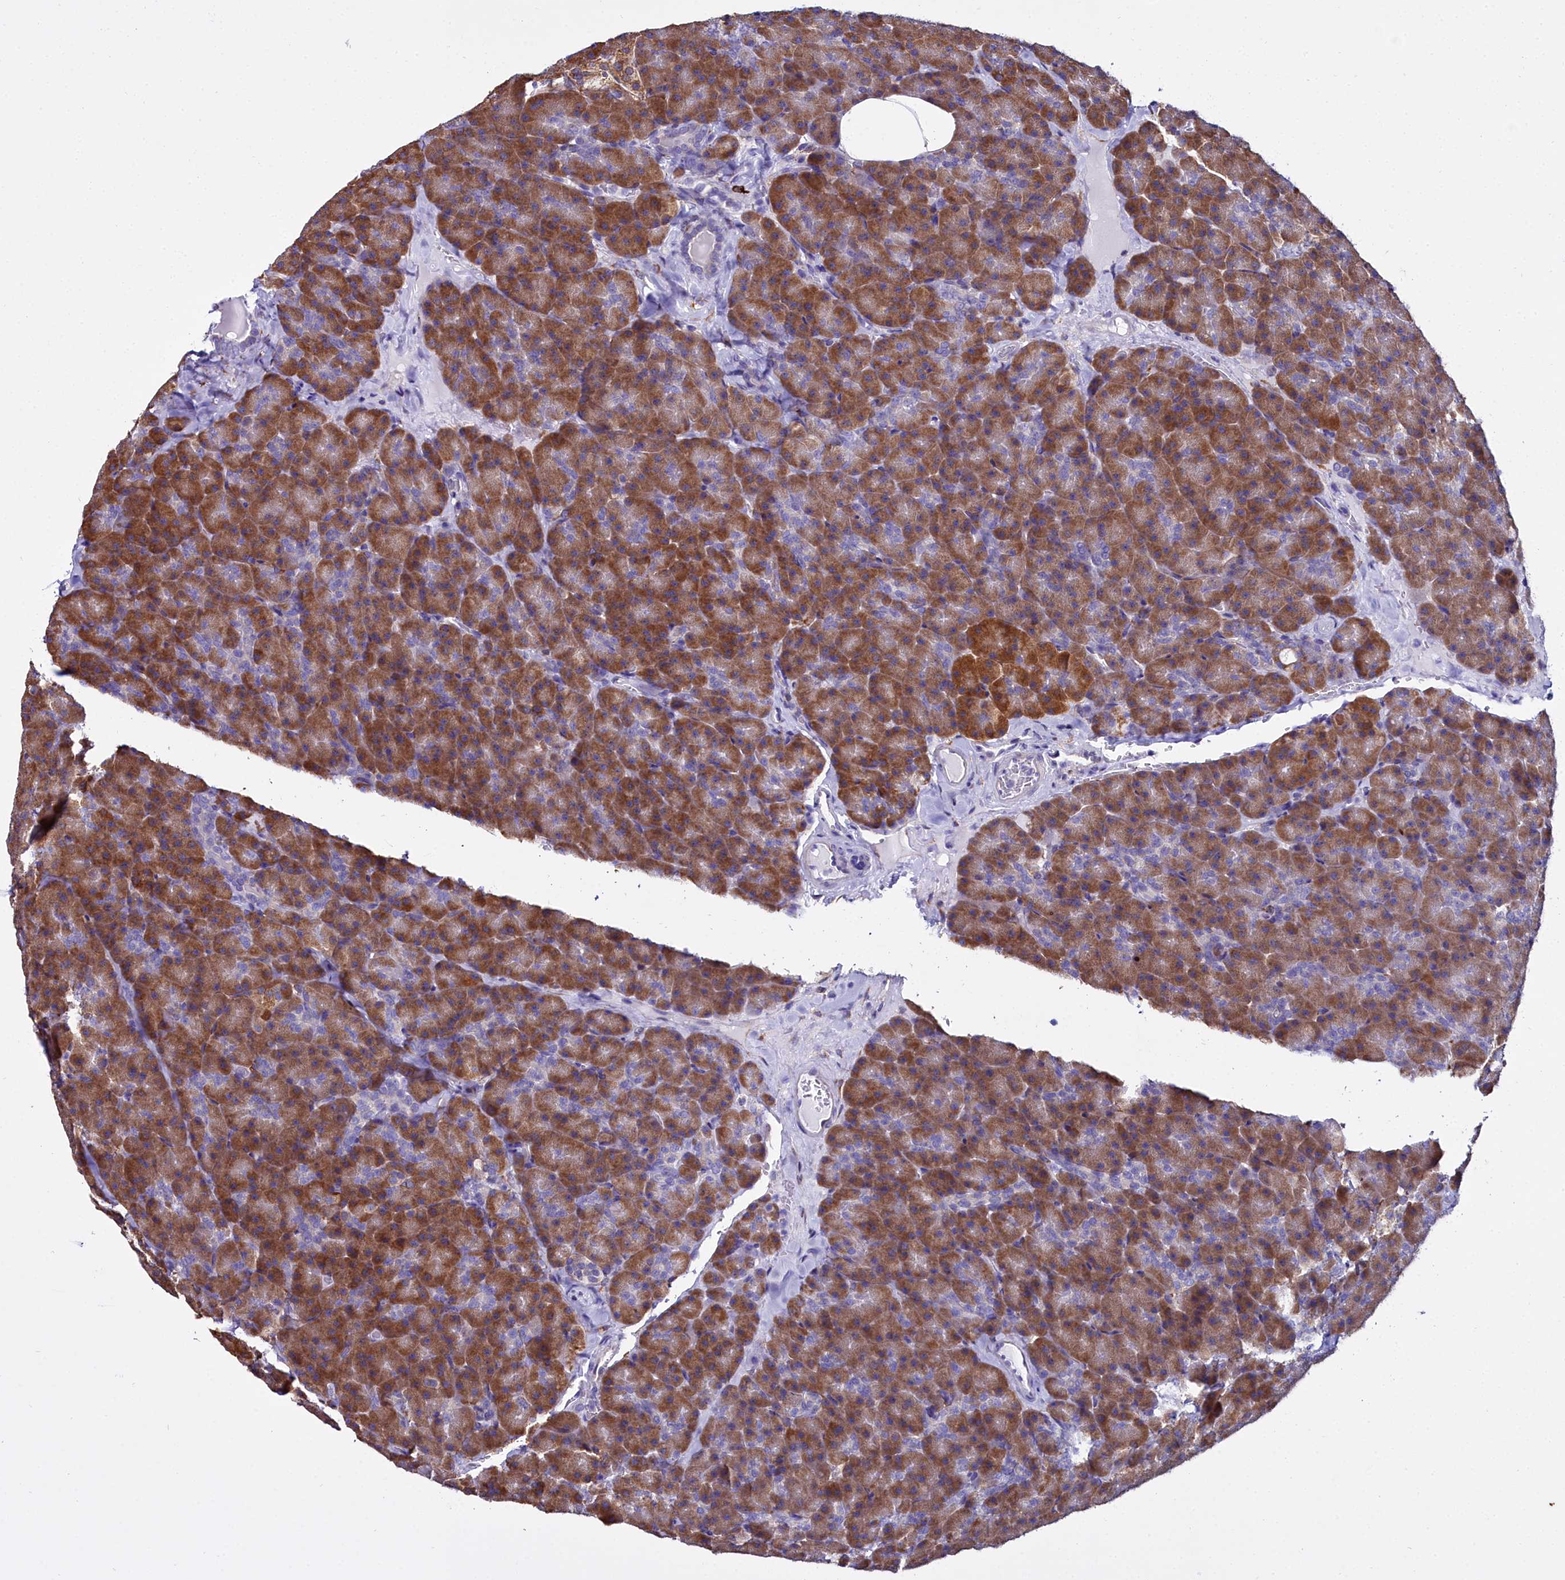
{"staining": {"intensity": "strong", "quantity": ">75%", "location": "cytoplasmic/membranous"}, "tissue": "pancreas", "cell_type": "Exocrine glandular cells", "image_type": "normal", "snomed": [{"axis": "morphology", "description": "Normal tissue, NOS"}, {"axis": "topography", "description": "Pancreas"}], "caption": "A high-resolution photomicrograph shows immunohistochemistry (IHC) staining of benign pancreas, which demonstrates strong cytoplasmic/membranous expression in approximately >75% of exocrine glandular cells.", "gene": "TXNDC5", "patient": {"sex": "male", "age": 36}}